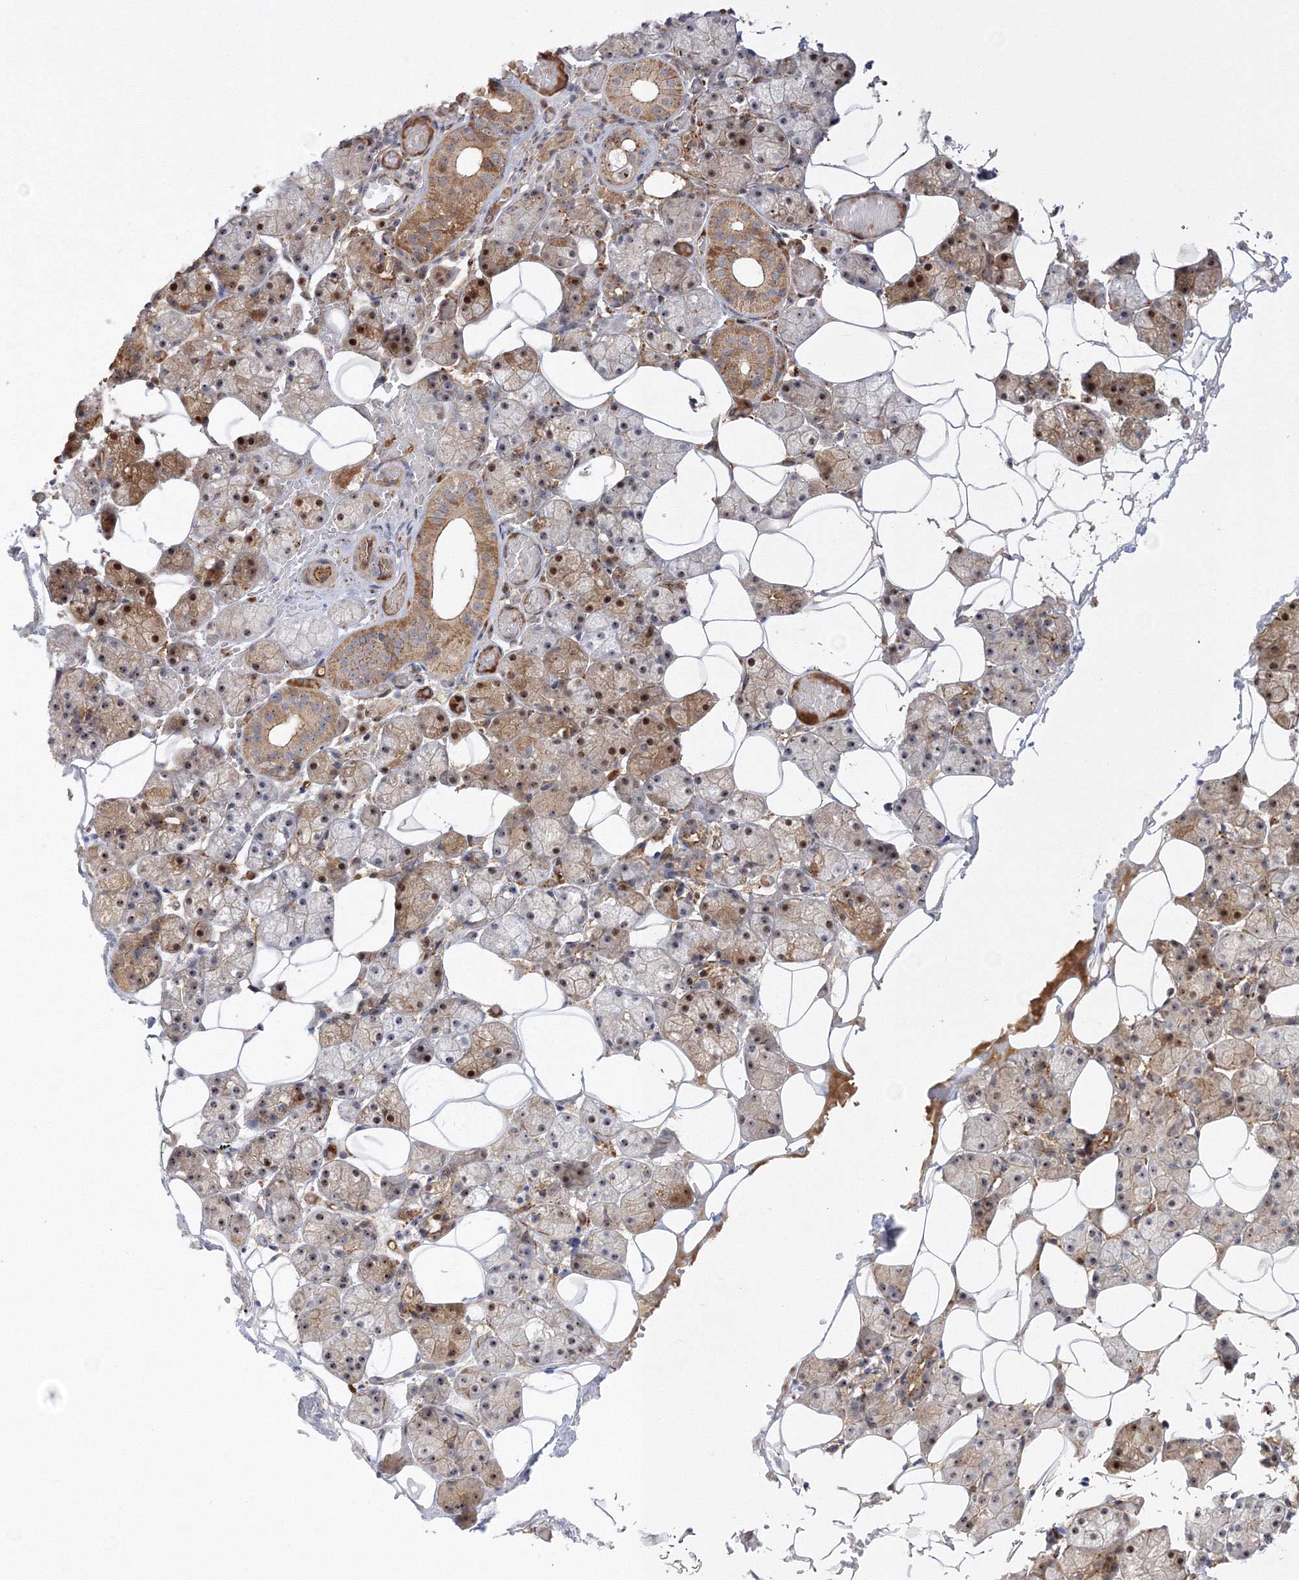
{"staining": {"intensity": "moderate", "quantity": "25%-75%", "location": "cytoplasmic/membranous,nuclear"}, "tissue": "salivary gland", "cell_type": "Glandular cells", "image_type": "normal", "snomed": [{"axis": "morphology", "description": "Normal tissue, NOS"}, {"axis": "topography", "description": "Salivary gland"}], "caption": "This micrograph demonstrates IHC staining of benign salivary gland, with medium moderate cytoplasmic/membranous,nuclear staining in about 25%-75% of glandular cells.", "gene": "NPM3", "patient": {"sex": "female", "age": 33}}